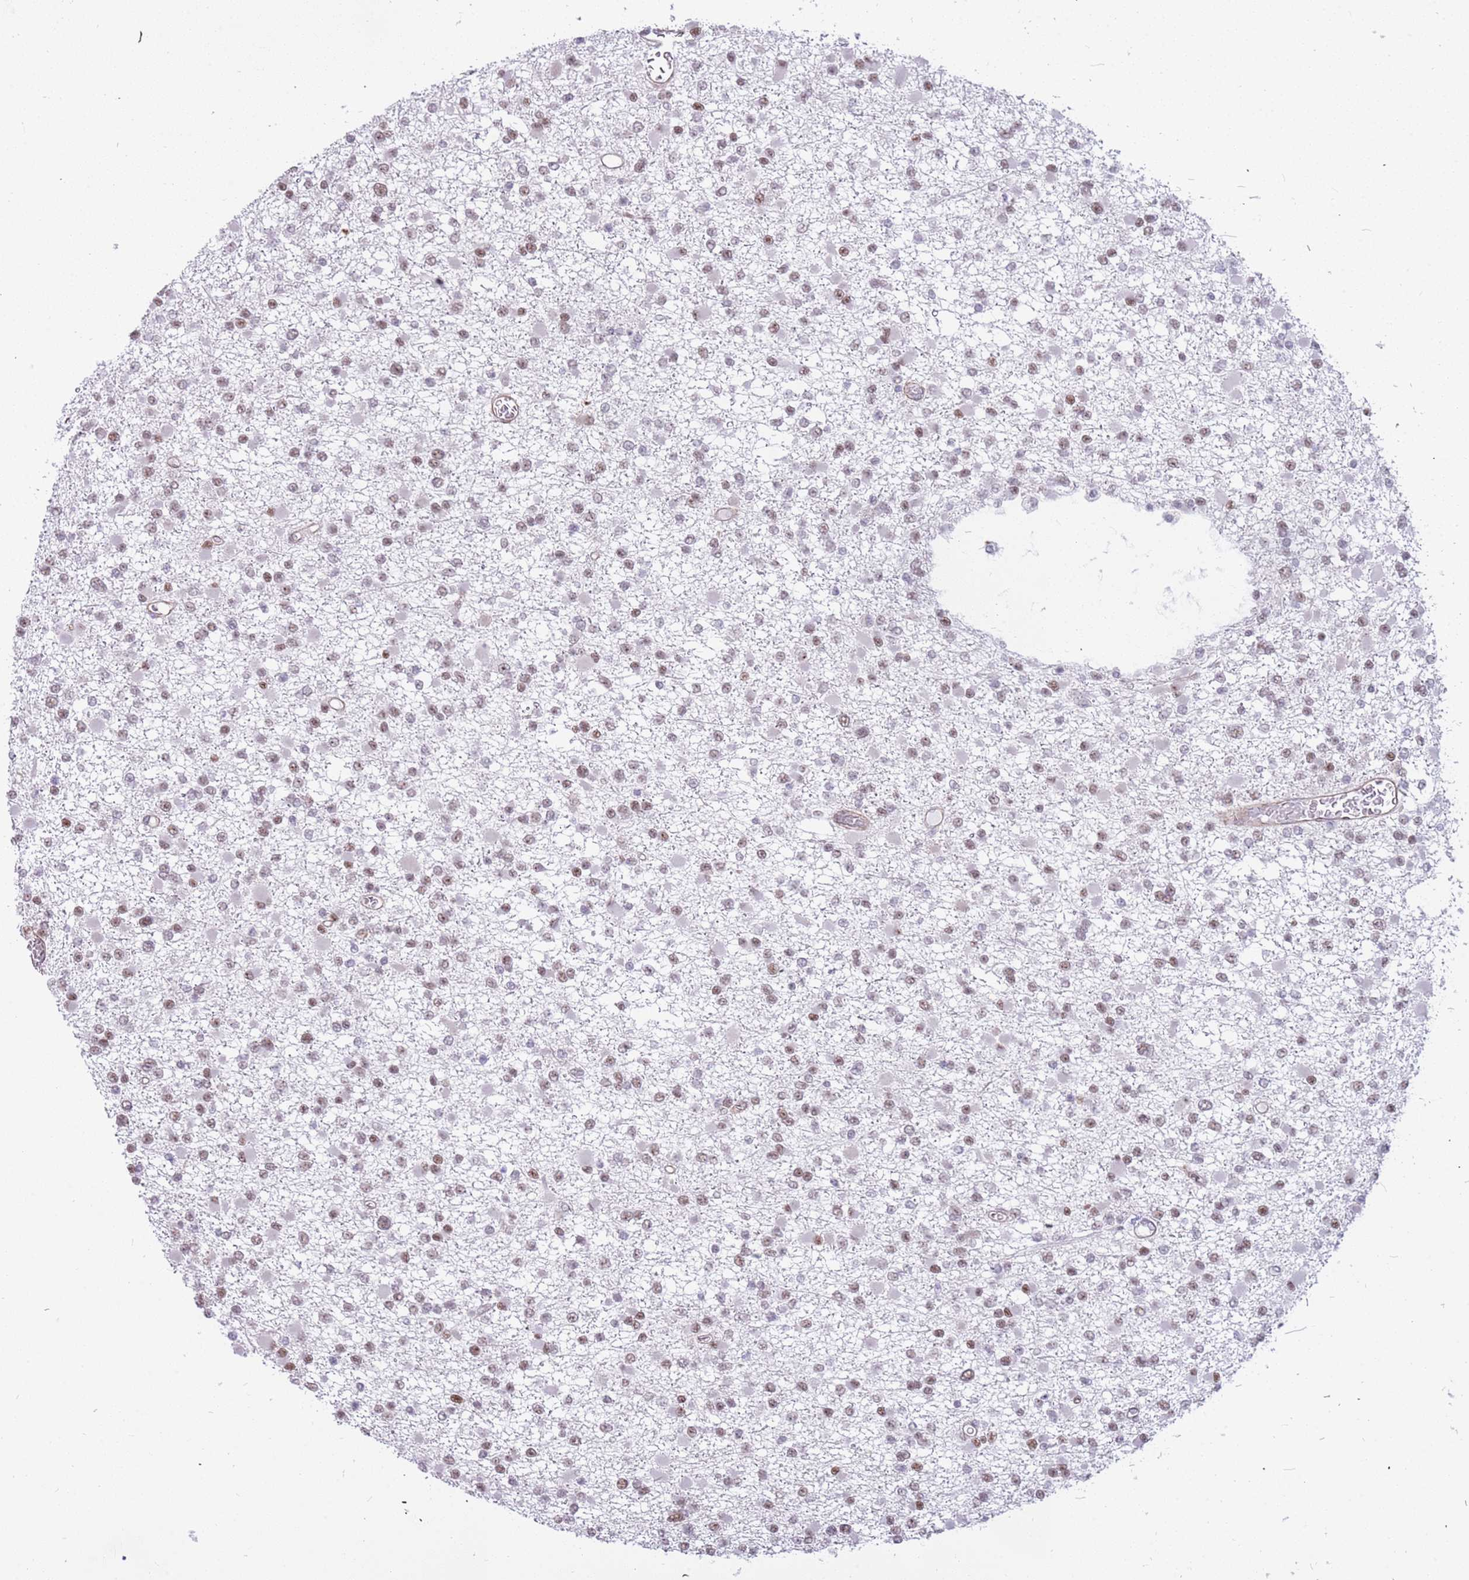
{"staining": {"intensity": "moderate", "quantity": ">75%", "location": "nuclear"}, "tissue": "glioma", "cell_type": "Tumor cells", "image_type": "cancer", "snomed": [{"axis": "morphology", "description": "Glioma, malignant, Low grade"}, {"axis": "topography", "description": "Brain"}], "caption": "This is a photomicrograph of immunohistochemistry staining of low-grade glioma (malignant), which shows moderate staining in the nuclear of tumor cells.", "gene": "LRMDA", "patient": {"sex": "female", "age": 22}}